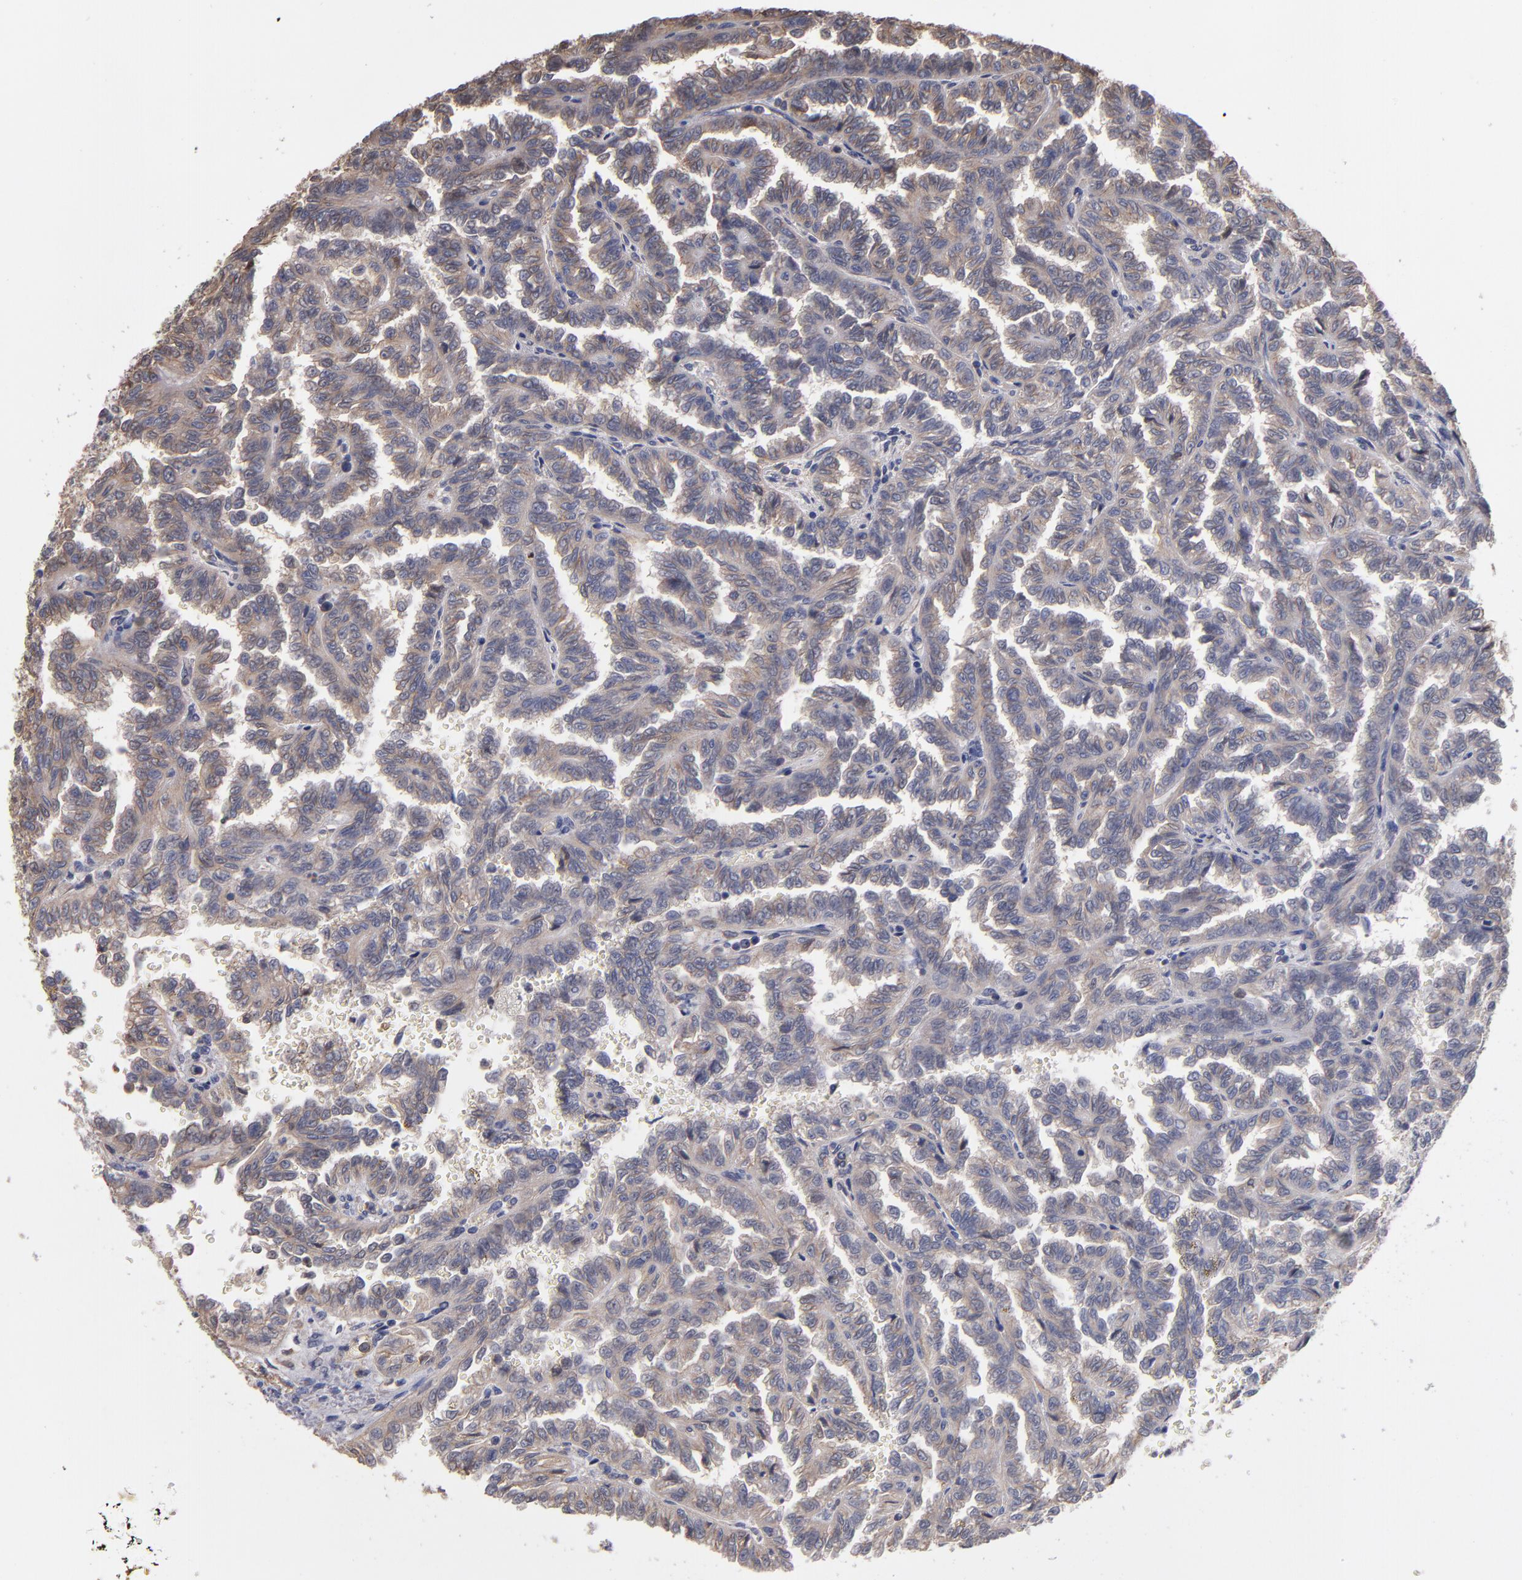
{"staining": {"intensity": "weak", "quantity": "25%-75%", "location": "cytoplasmic/membranous"}, "tissue": "renal cancer", "cell_type": "Tumor cells", "image_type": "cancer", "snomed": [{"axis": "morphology", "description": "Inflammation, NOS"}, {"axis": "morphology", "description": "Adenocarcinoma, NOS"}, {"axis": "topography", "description": "Kidney"}], "caption": "The micrograph displays staining of renal adenocarcinoma, revealing weak cytoplasmic/membranous protein staining (brown color) within tumor cells. Immunohistochemistry stains the protein of interest in brown and the nuclei are stained blue.", "gene": "ESYT2", "patient": {"sex": "male", "age": 68}}